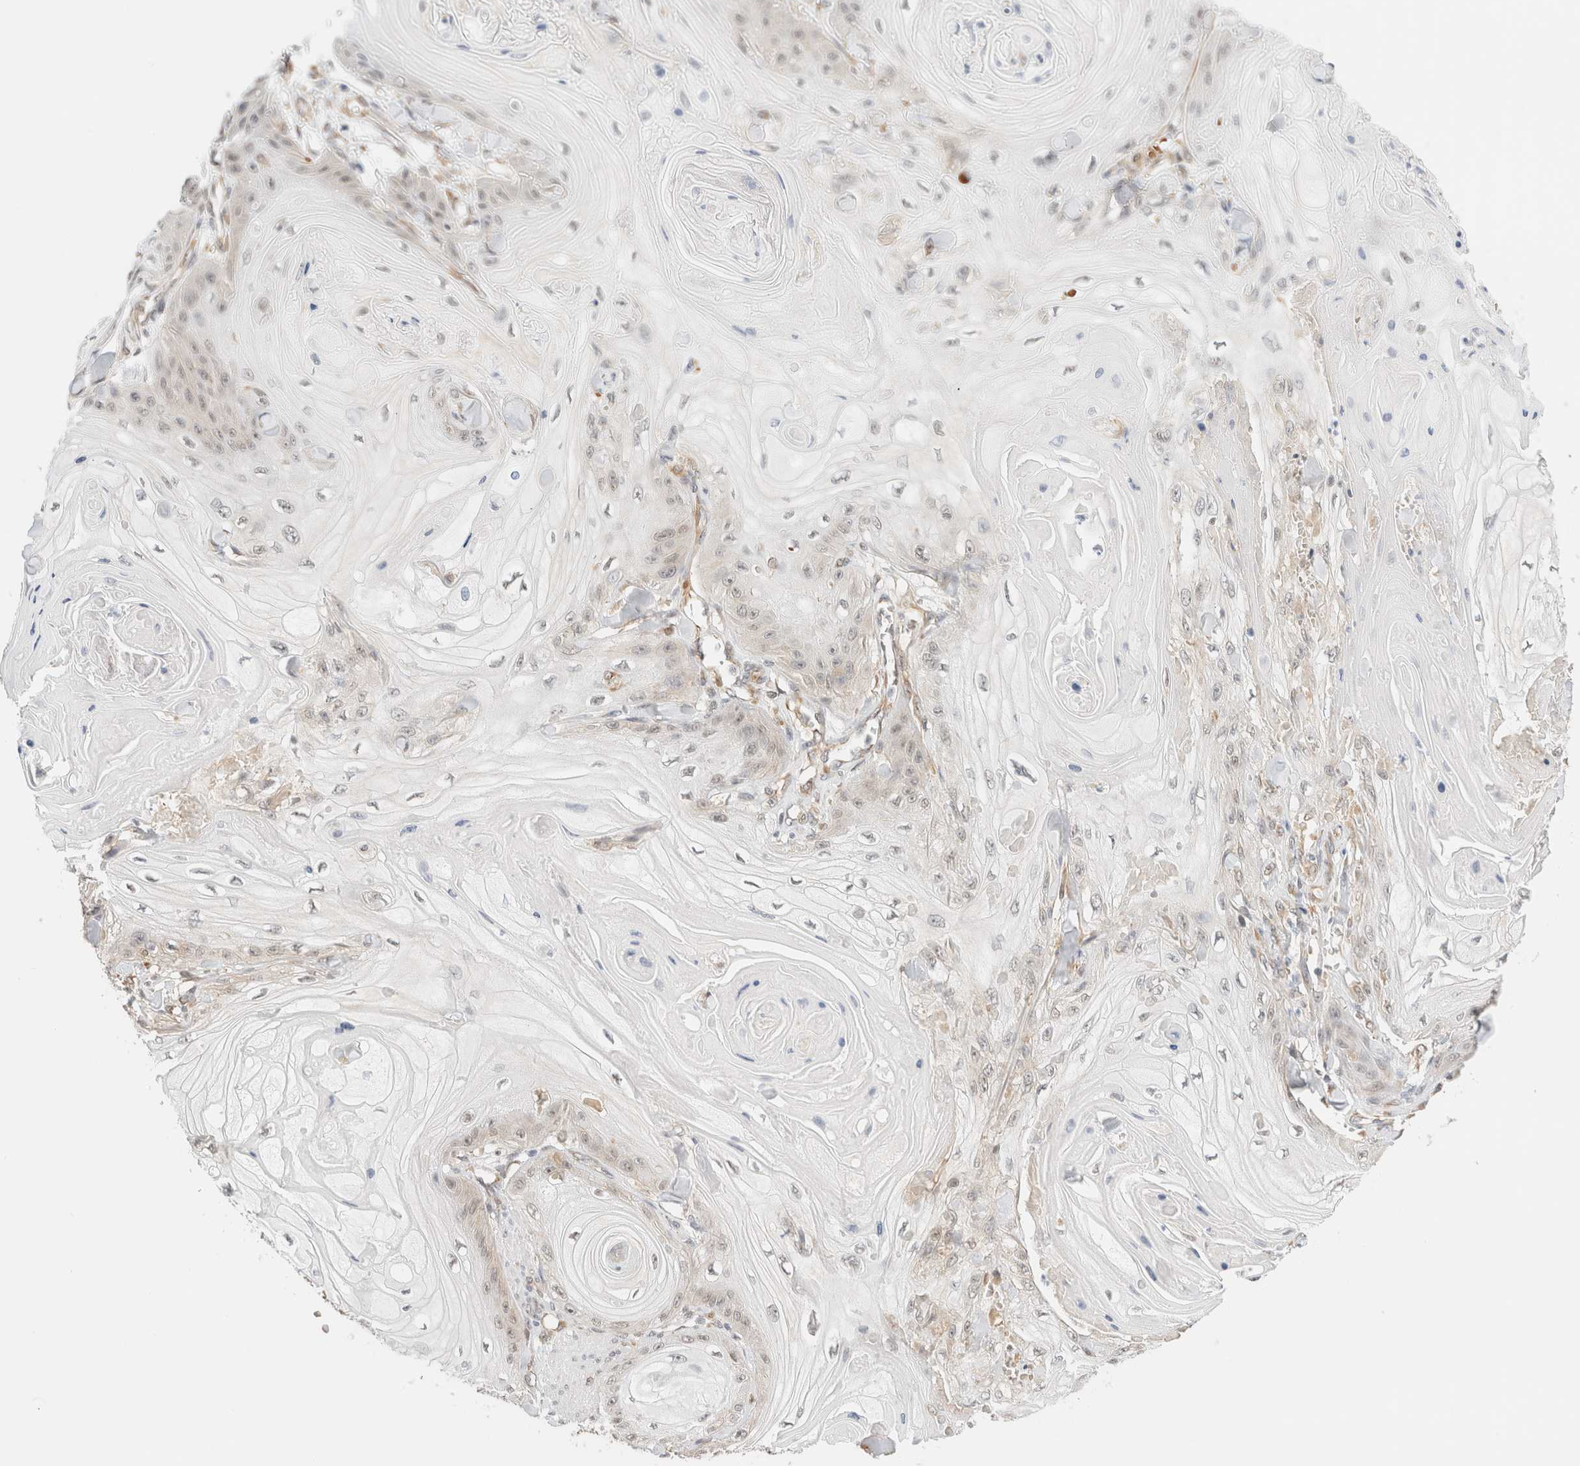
{"staining": {"intensity": "weak", "quantity": "<25%", "location": "cytoplasmic/membranous"}, "tissue": "skin cancer", "cell_type": "Tumor cells", "image_type": "cancer", "snomed": [{"axis": "morphology", "description": "Squamous cell carcinoma, NOS"}, {"axis": "topography", "description": "Skin"}], "caption": "Immunohistochemistry of human skin cancer displays no expression in tumor cells. (IHC, brightfield microscopy, high magnification).", "gene": "SYVN1", "patient": {"sex": "male", "age": 74}}